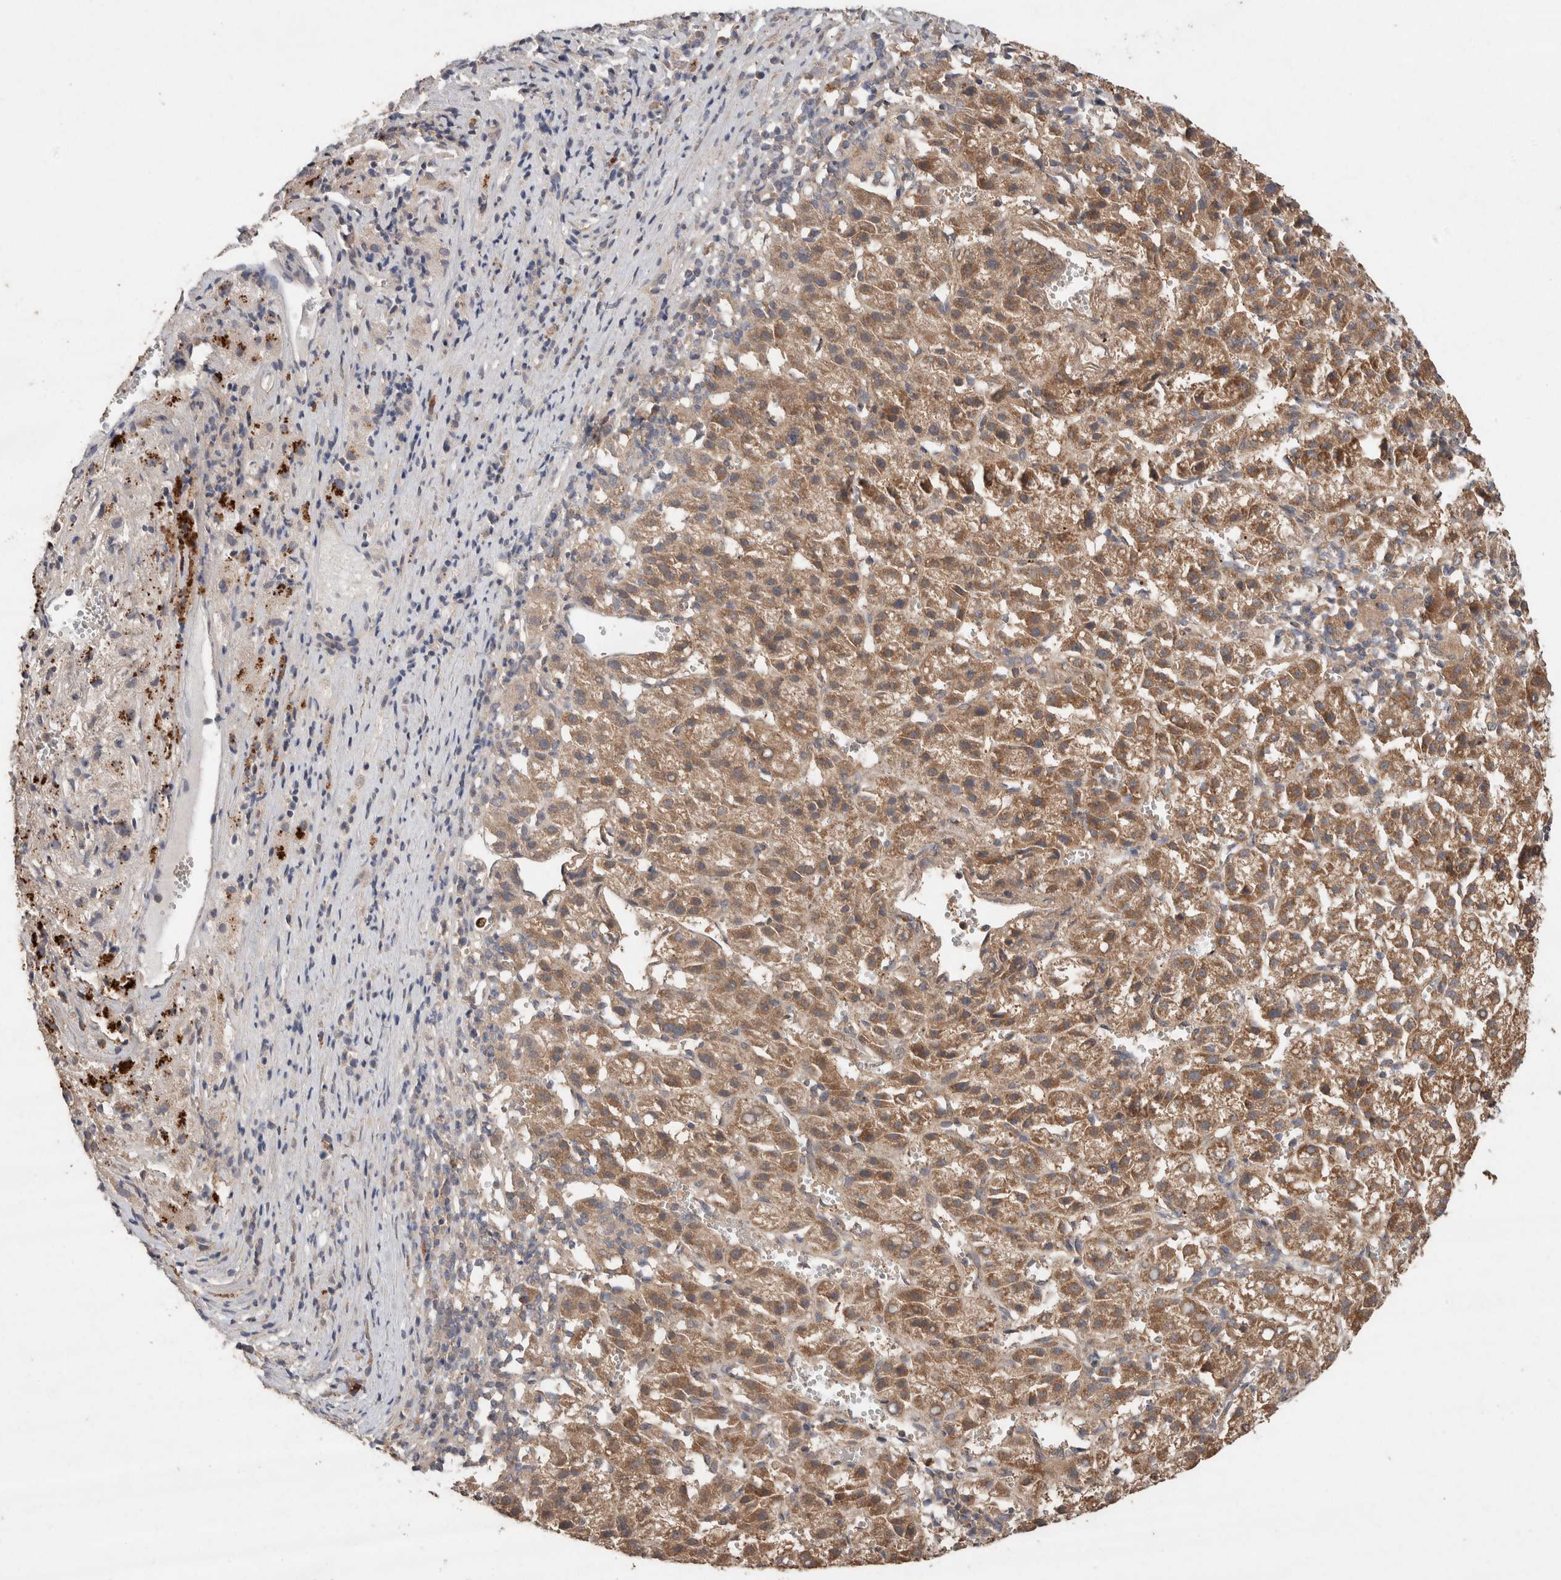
{"staining": {"intensity": "moderate", "quantity": ">75%", "location": "cytoplasmic/membranous"}, "tissue": "liver cancer", "cell_type": "Tumor cells", "image_type": "cancer", "snomed": [{"axis": "morphology", "description": "Carcinoma, Hepatocellular, NOS"}, {"axis": "topography", "description": "Liver"}], "caption": "The photomicrograph shows a brown stain indicating the presence of a protein in the cytoplasmic/membranous of tumor cells in liver cancer (hepatocellular carcinoma).", "gene": "KCNJ5", "patient": {"sex": "female", "age": 58}}